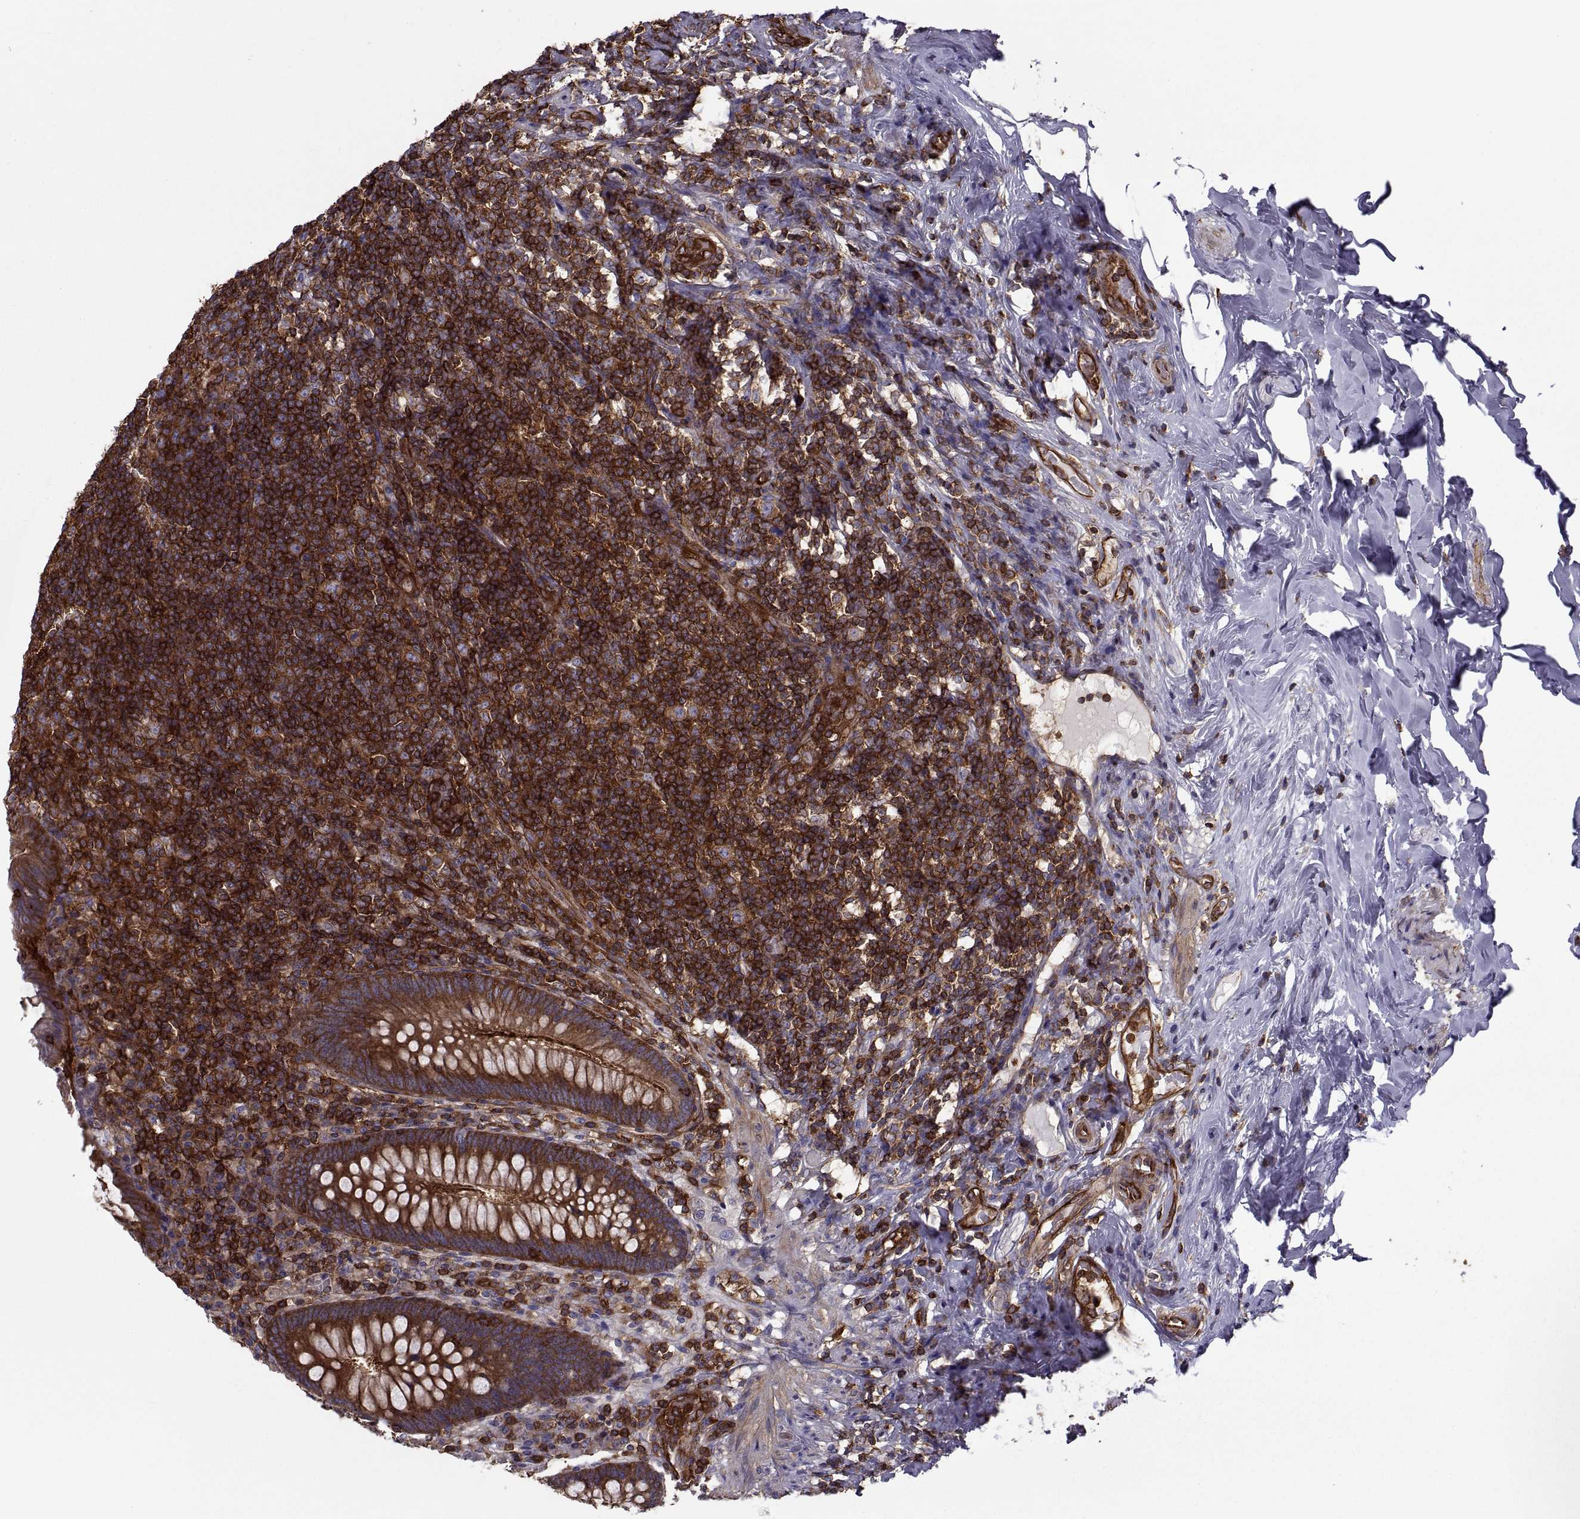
{"staining": {"intensity": "strong", "quantity": ">75%", "location": "cytoplasmic/membranous"}, "tissue": "appendix", "cell_type": "Glandular cells", "image_type": "normal", "snomed": [{"axis": "morphology", "description": "Normal tissue, NOS"}, {"axis": "topography", "description": "Appendix"}], "caption": "Immunohistochemistry (IHC) micrograph of normal appendix stained for a protein (brown), which exhibits high levels of strong cytoplasmic/membranous staining in about >75% of glandular cells.", "gene": "MYH9", "patient": {"sex": "male", "age": 47}}